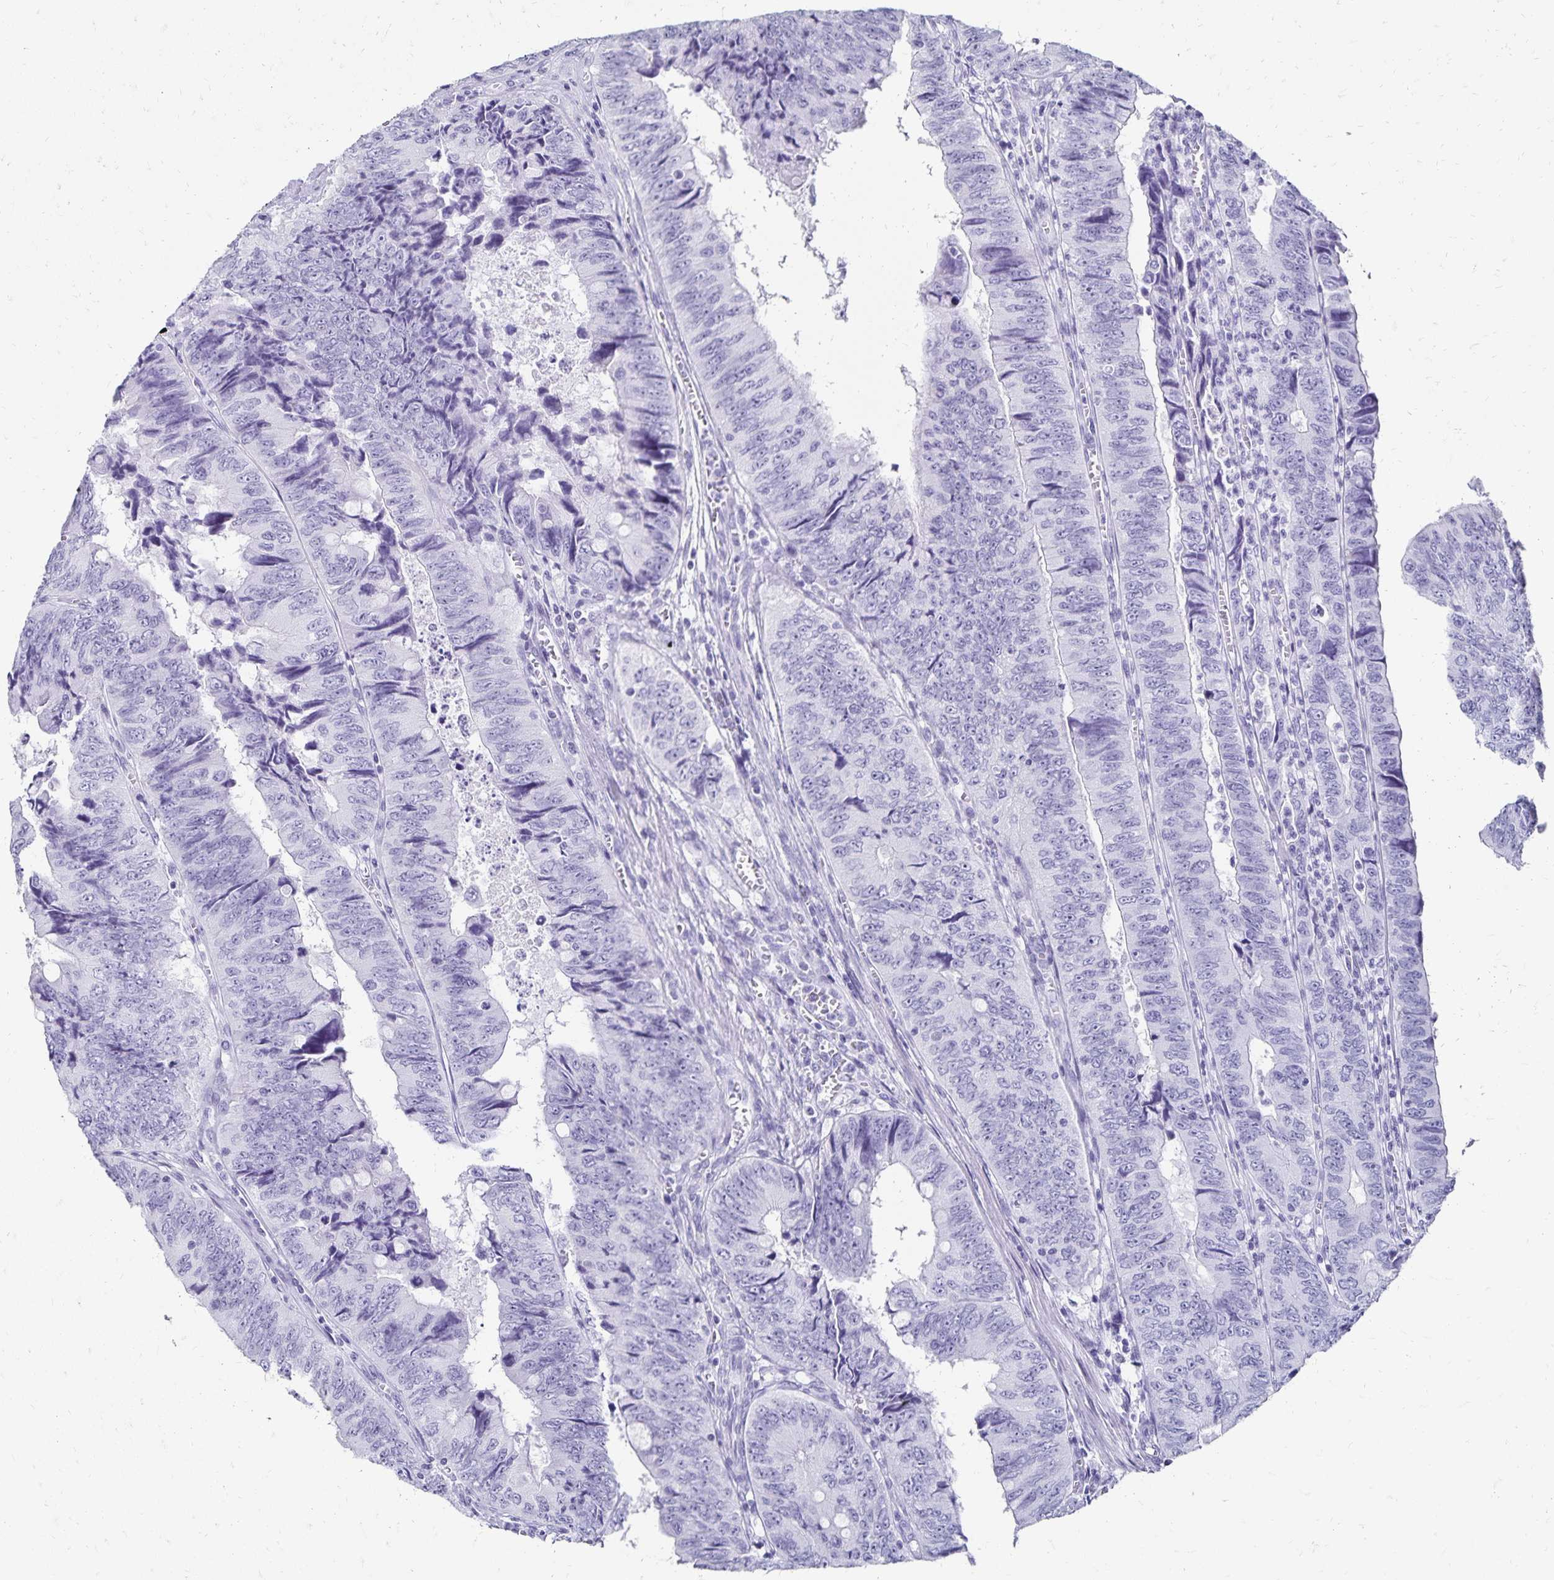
{"staining": {"intensity": "negative", "quantity": "none", "location": "none"}, "tissue": "colorectal cancer", "cell_type": "Tumor cells", "image_type": "cancer", "snomed": [{"axis": "morphology", "description": "Adenocarcinoma, NOS"}, {"axis": "topography", "description": "Colon"}], "caption": "An IHC micrograph of colorectal adenocarcinoma is shown. There is no staining in tumor cells of colorectal adenocarcinoma. (DAB immunohistochemistry (IHC) with hematoxylin counter stain).", "gene": "GIP", "patient": {"sex": "female", "age": 84}}